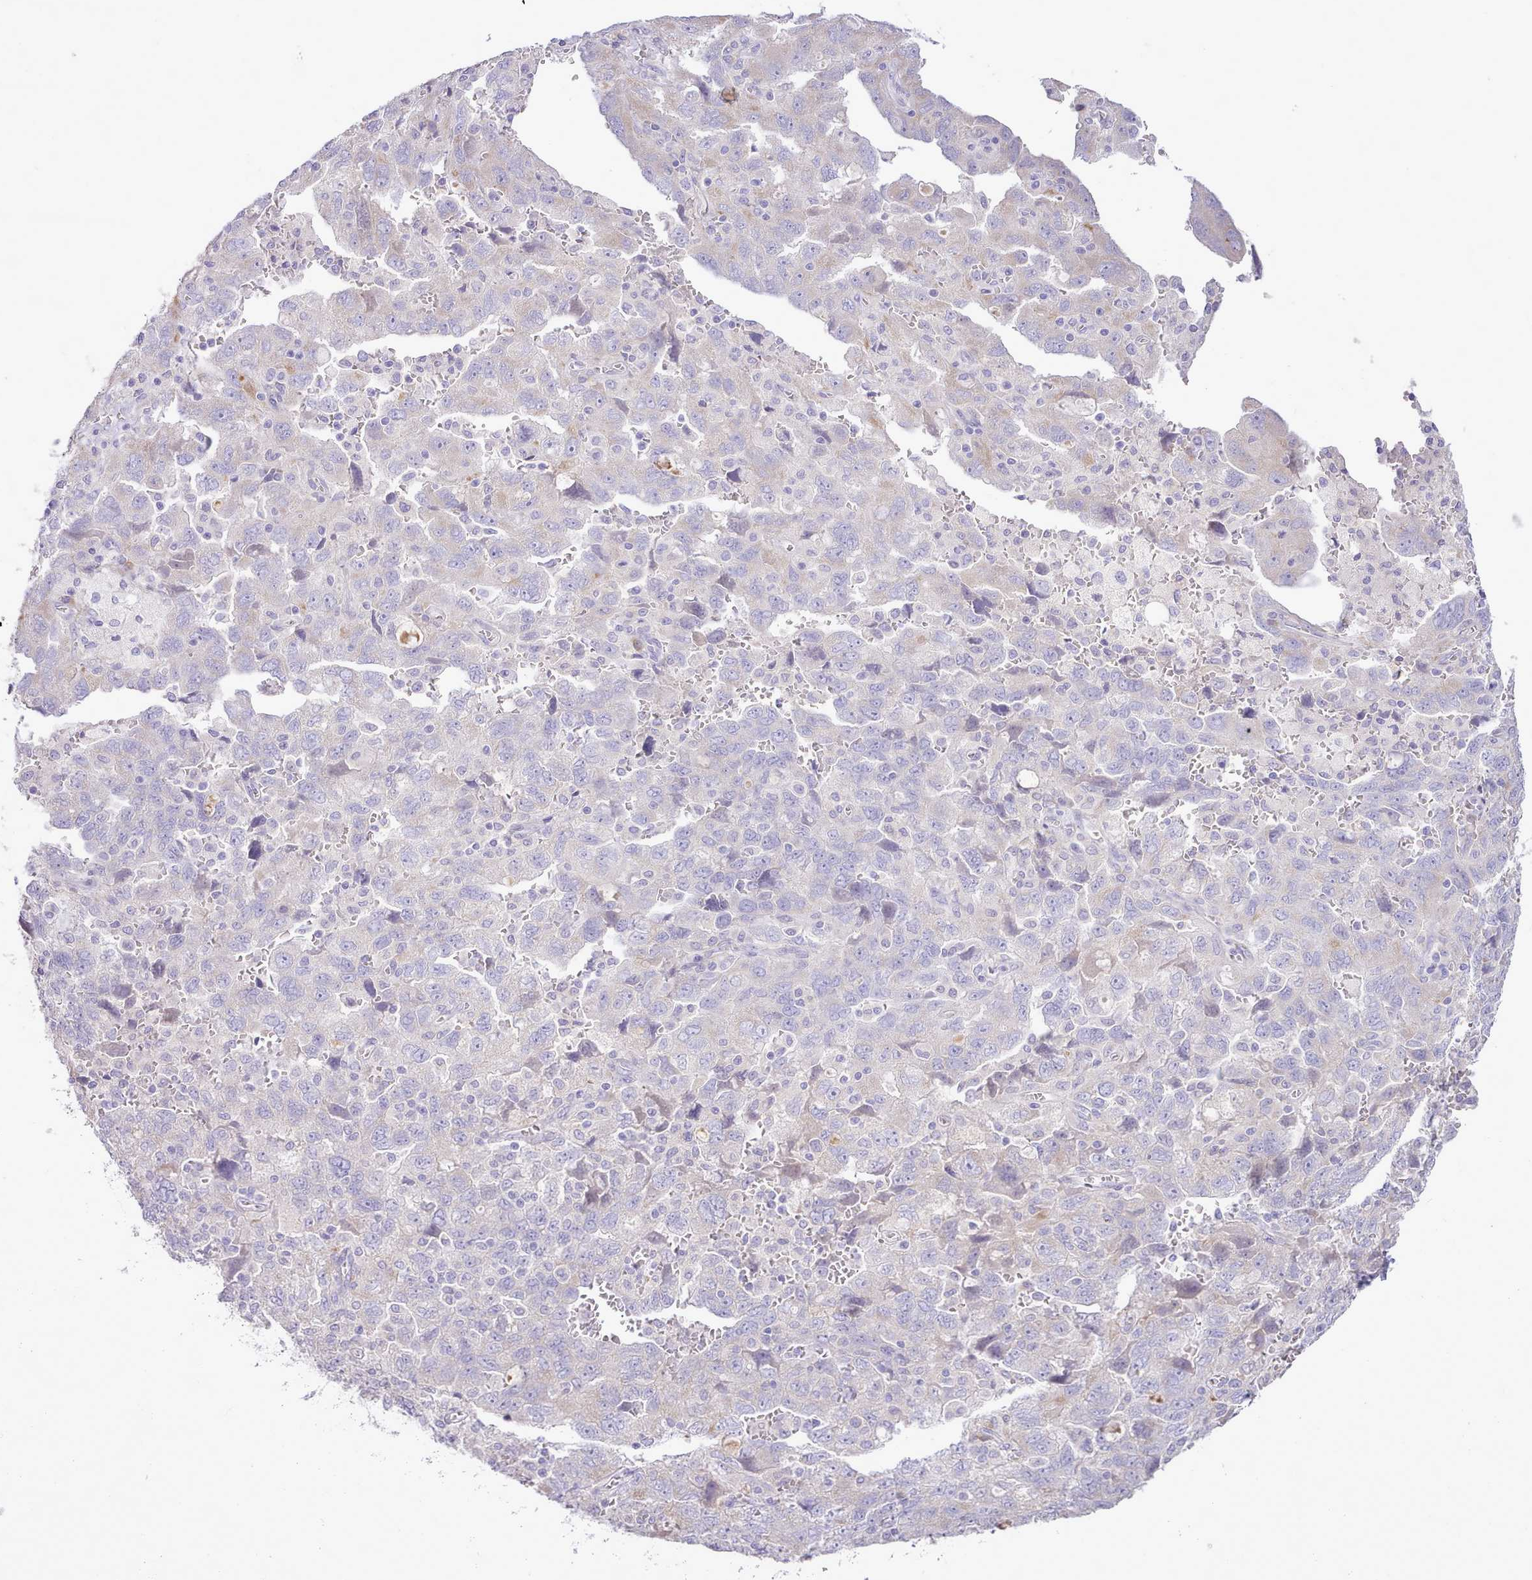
{"staining": {"intensity": "negative", "quantity": "none", "location": "none"}, "tissue": "ovarian cancer", "cell_type": "Tumor cells", "image_type": "cancer", "snomed": [{"axis": "morphology", "description": "Carcinoma, NOS"}, {"axis": "morphology", "description": "Cystadenocarcinoma, serous, NOS"}, {"axis": "topography", "description": "Ovary"}], "caption": "This is a photomicrograph of immunohistochemistry (IHC) staining of ovarian cancer (serous cystadenocarcinoma), which shows no positivity in tumor cells.", "gene": "CCL1", "patient": {"sex": "female", "age": 69}}